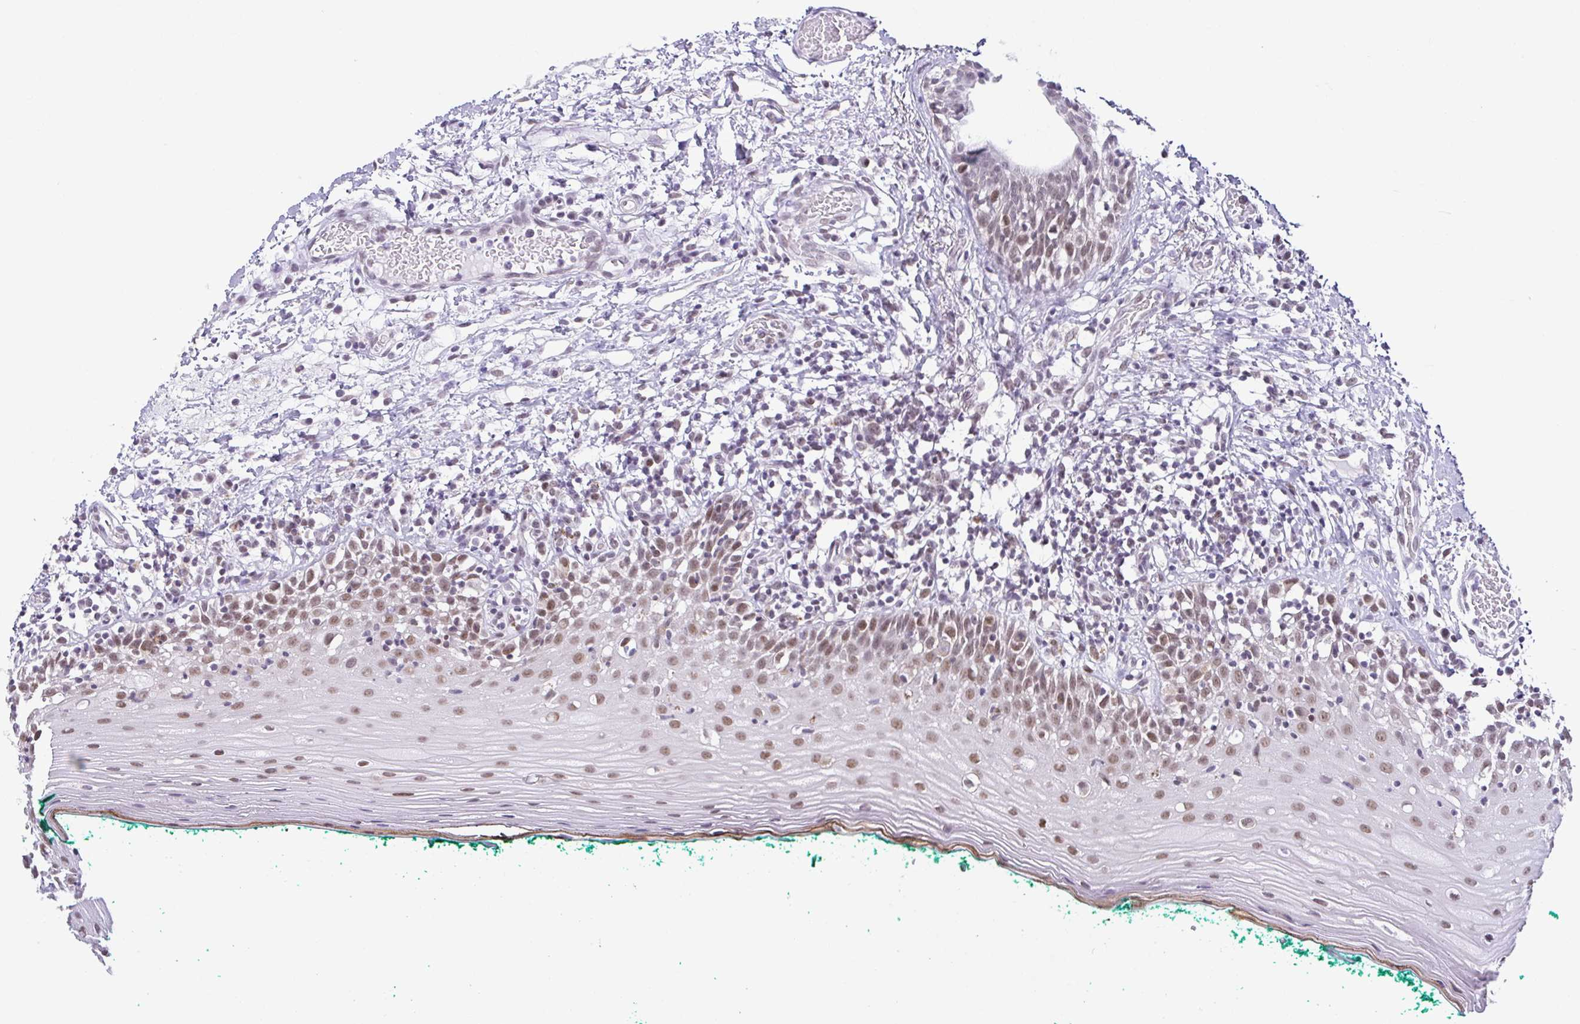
{"staining": {"intensity": "moderate", "quantity": "25%-75%", "location": "nuclear"}, "tissue": "oral mucosa", "cell_type": "Squamous epithelial cells", "image_type": "normal", "snomed": [{"axis": "morphology", "description": "Normal tissue, NOS"}, {"axis": "topography", "description": "Oral tissue"}], "caption": "Immunohistochemistry histopathology image of unremarkable oral mucosa: oral mucosa stained using immunohistochemistry (IHC) reveals medium levels of moderate protein expression localized specifically in the nuclear of squamous epithelial cells, appearing as a nuclear brown color.", "gene": "RBM3", "patient": {"sex": "female", "age": 83}}